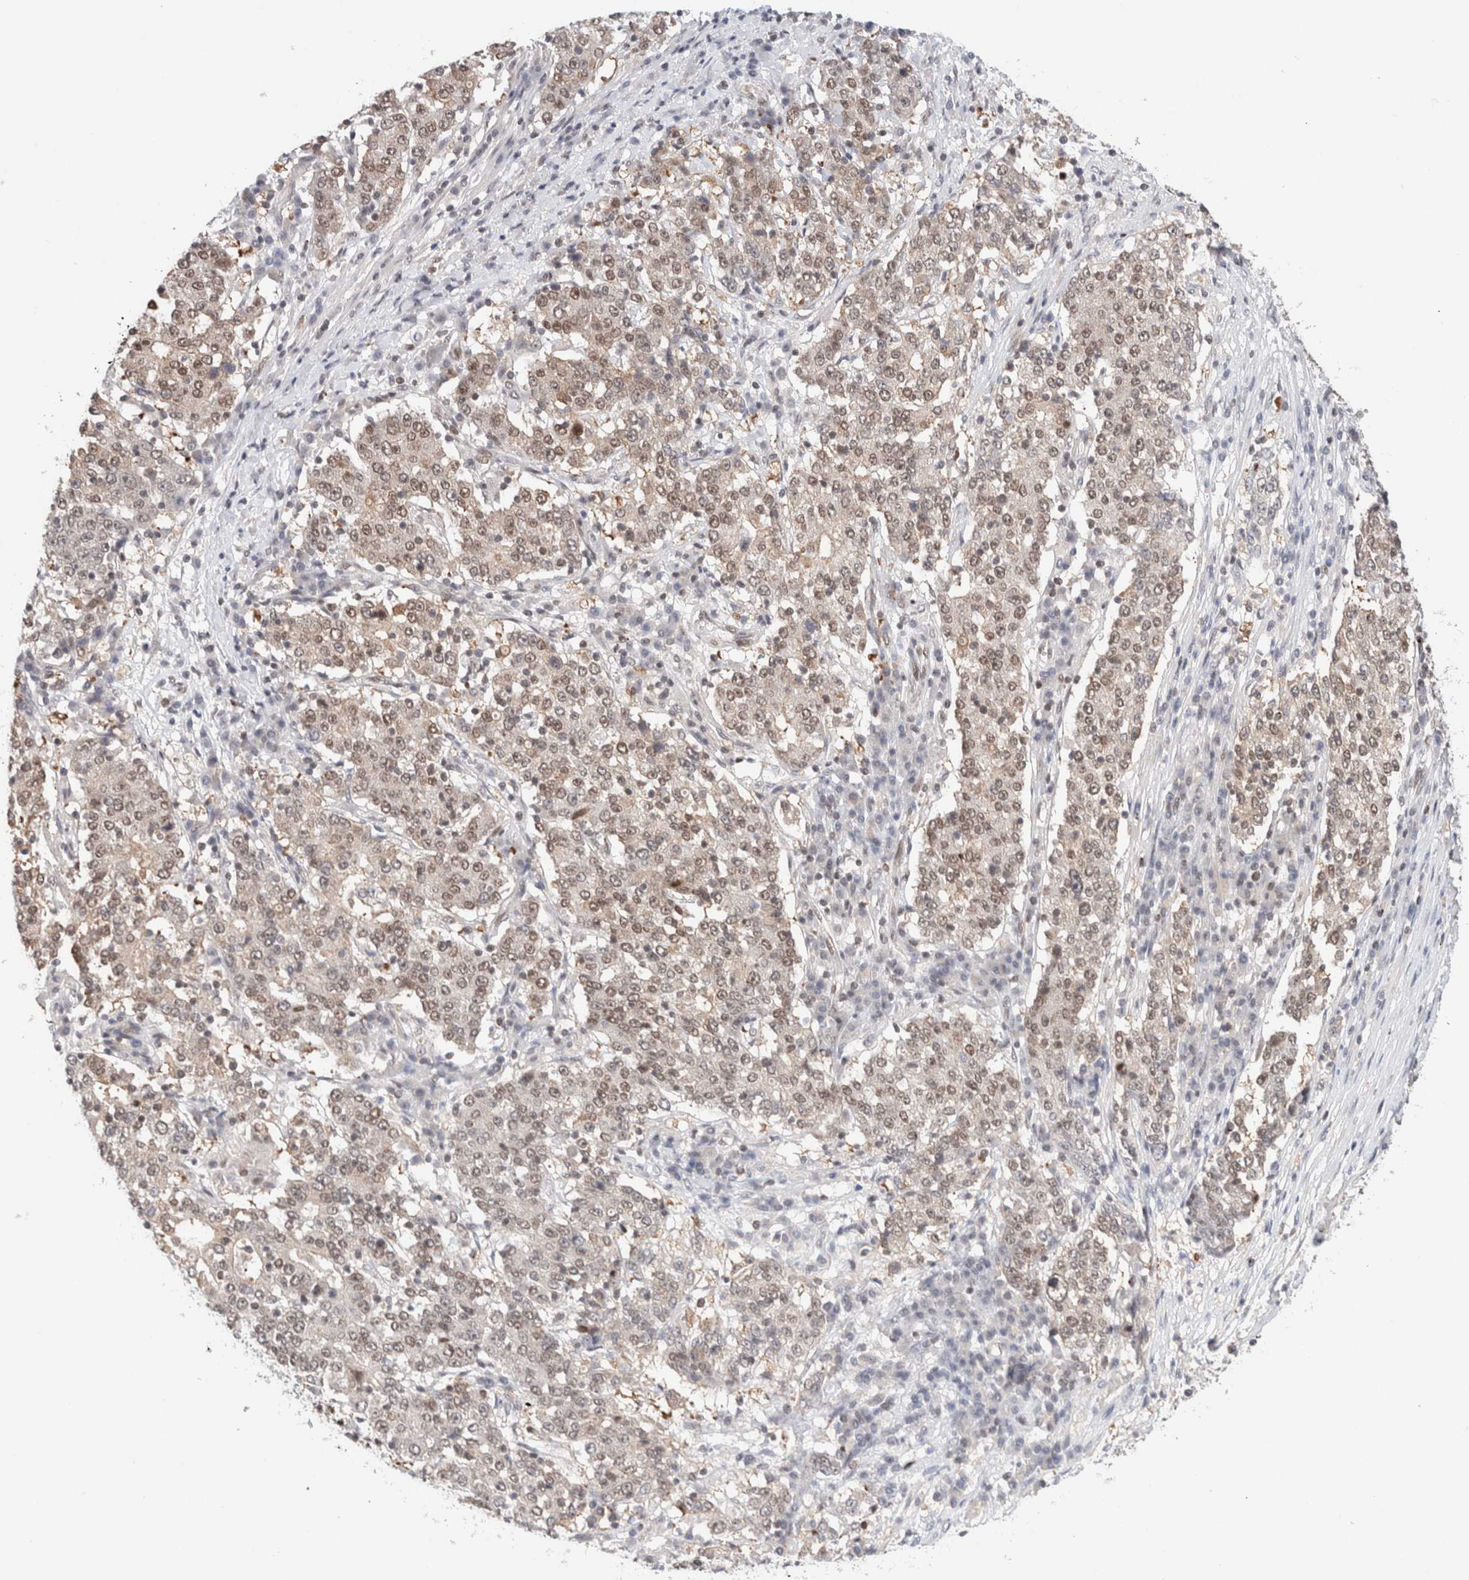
{"staining": {"intensity": "weak", "quantity": ">75%", "location": "nuclear"}, "tissue": "stomach cancer", "cell_type": "Tumor cells", "image_type": "cancer", "snomed": [{"axis": "morphology", "description": "Adenocarcinoma, NOS"}, {"axis": "topography", "description": "Stomach"}], "caption": "IHC staining of adenocarcinoma (stomach), which demonstrates low levels of weak nuclear expression in approximately >75% of tumor cells indicating weak nuclear protein expression. The staining was performed using DAB (brown) for protein detection and nuclei were counterstained in hematoxylin (blue).", "gene": "GATAD2A", "patient": {"sex": "male", "age": 59}}